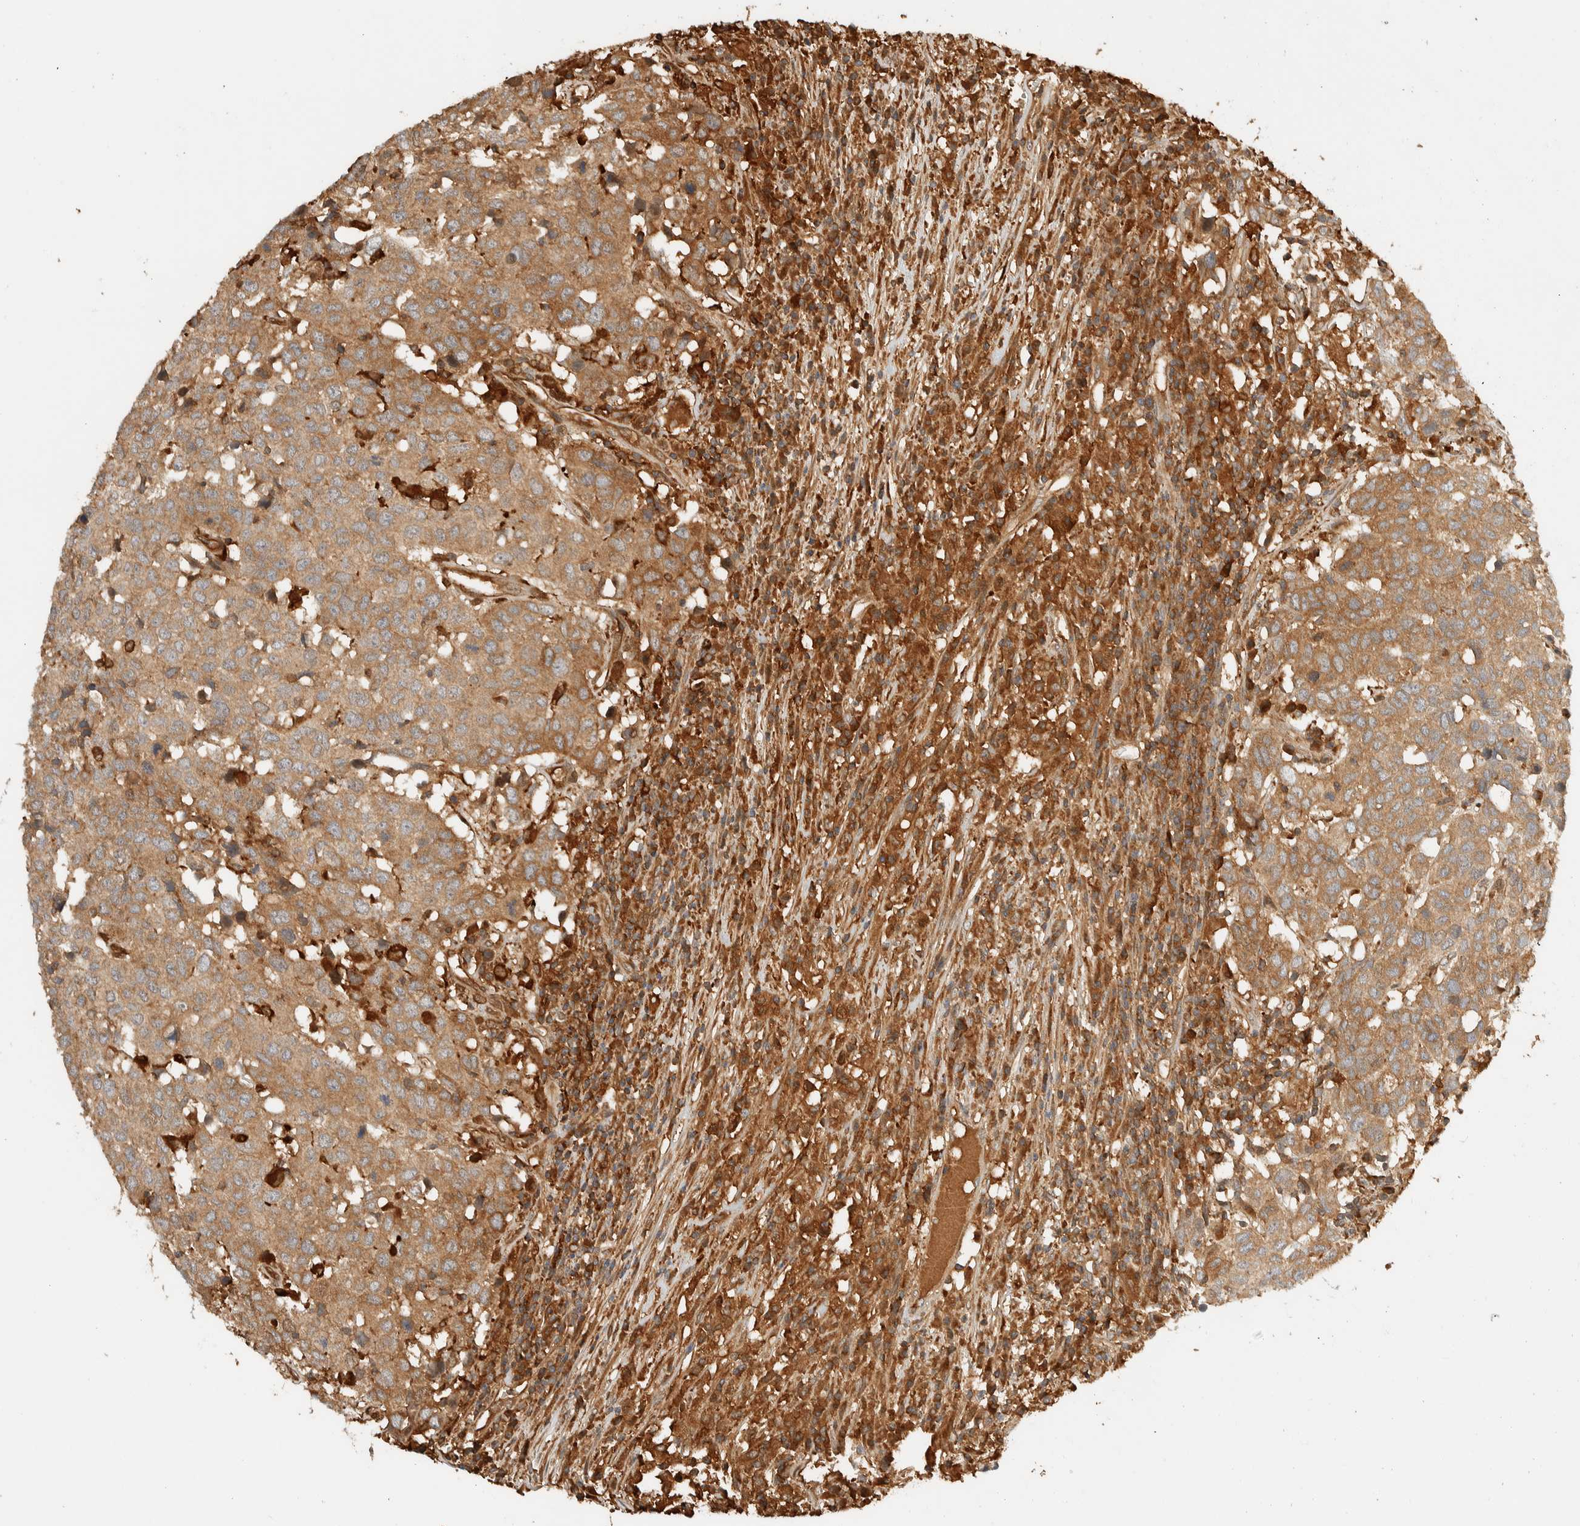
{"staining": {"intensity": "moderate", "quantity": ">75%", "location": "cytoplasmic/membranous"}, "tissue": "head and neck cancer", "cell_type": "Tumor cells", "image_type": "cancer", "snomed": [{"axis": "morphology", "description": "Squamous cell carcinoma, NOS"}, {"axis": "topography", "description": "Head-Neck"}], "caption": "Squamous cell carcinoma (head and neck) was stained to show a protein in brown. There is medium levels of moderate cytoplasmic/membranous expression in about >75% of tumor cells.", "gene": "TMEM192", "patient": {"sex": "male", "age": 66}}